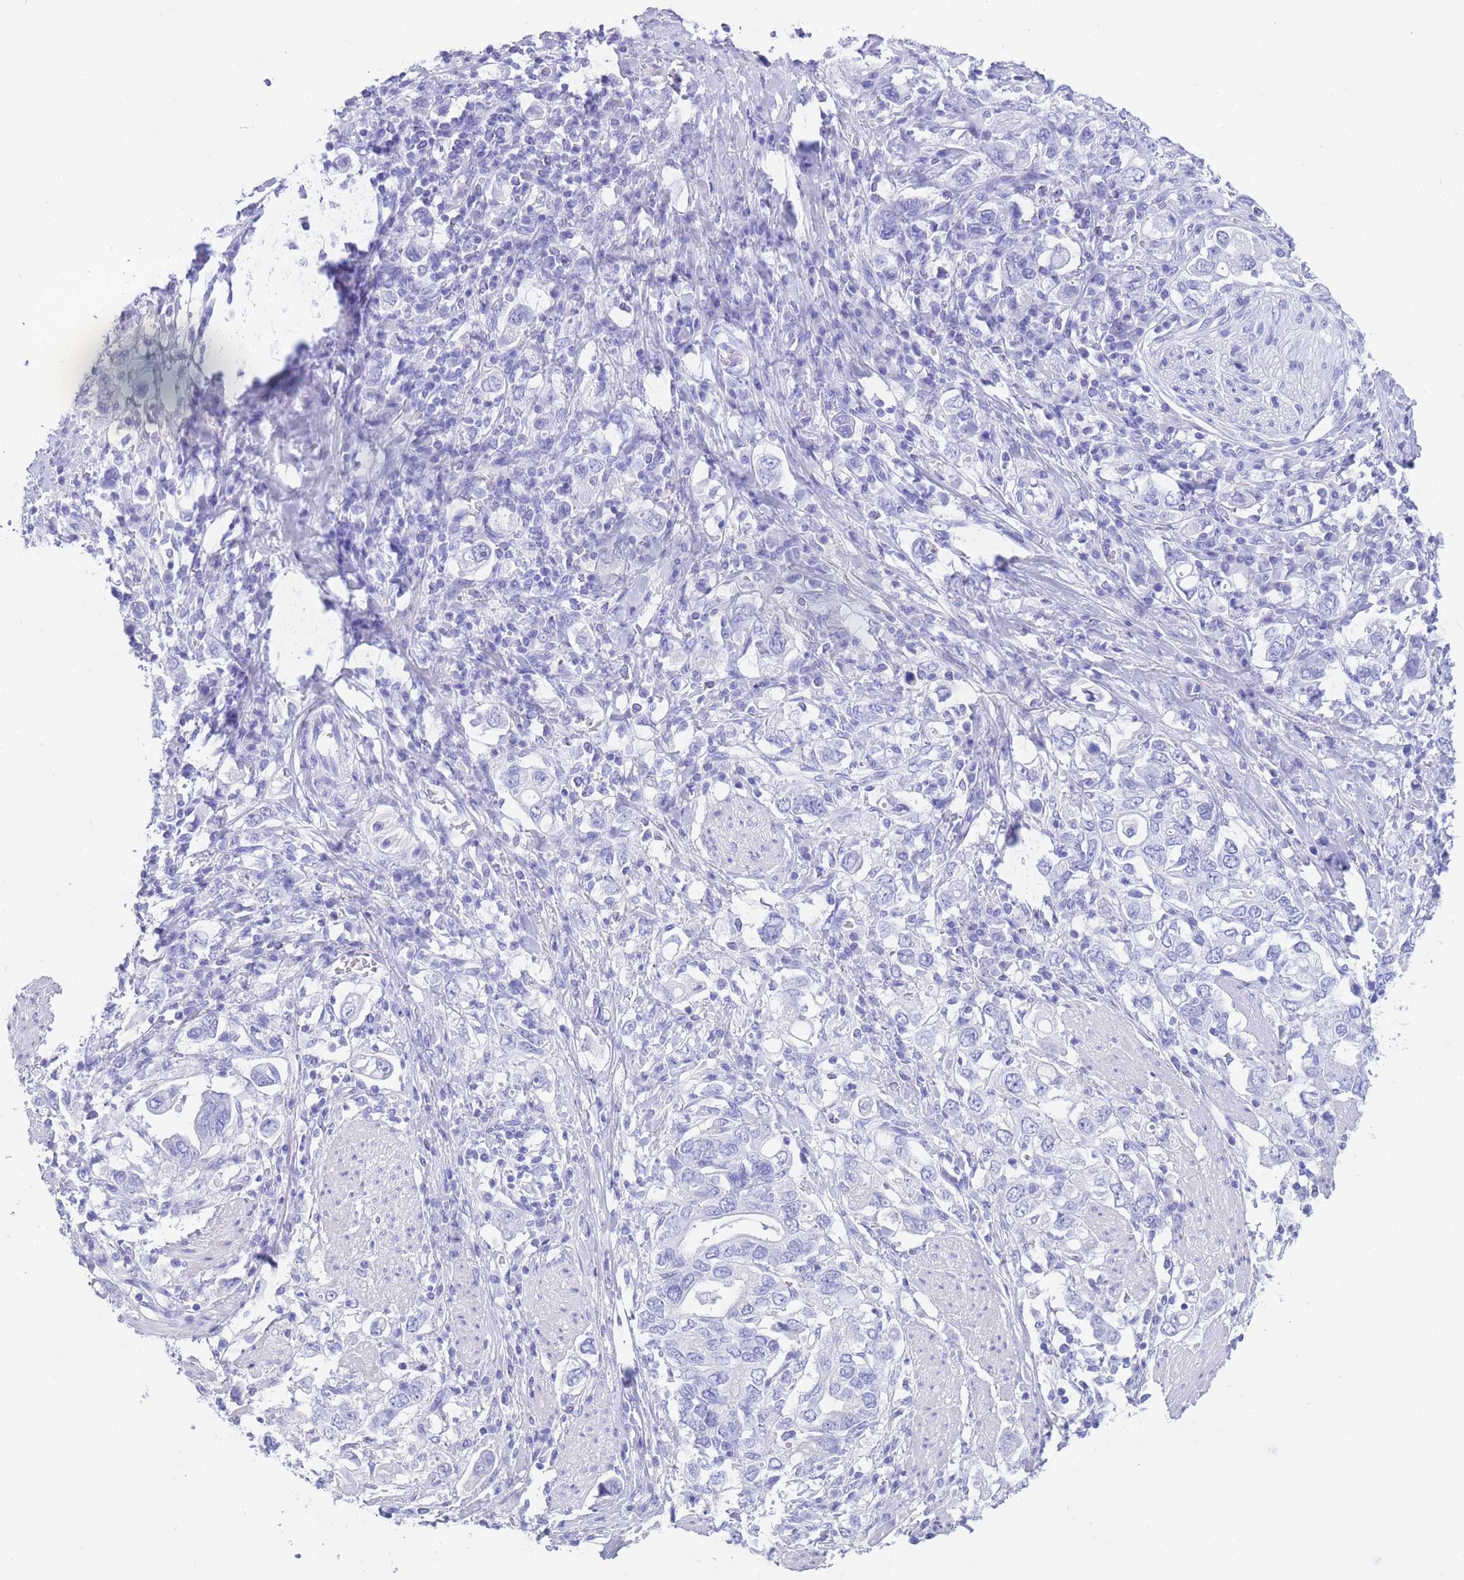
{"staining": {"intensity": "negative", "quantity": "none", "location": "none"}, "tissue": "stomach cancer", "cell_type": "Tumor cells", "image_type": "cancer", "snomed": [{"axis": "morphology", "description": "Adenocarcinoma, NOS"}, {"axis": "topography", "description": "Stomach, upper"}, {"axis": "topography", "description": "Stomach"}], "caption": "A histopathology image of human stomach adenocarcinoma is negative for staining in tumor cells. The staining was performed using DAB (3,3'-diaminobenzidine) to visualize the protein expression in brown, while the nuclei were stained in blue with hematoxylin (Magnification: 20x).", "gene": "SLCO1B3", "patient": {"sex": "male", "age": 62}}